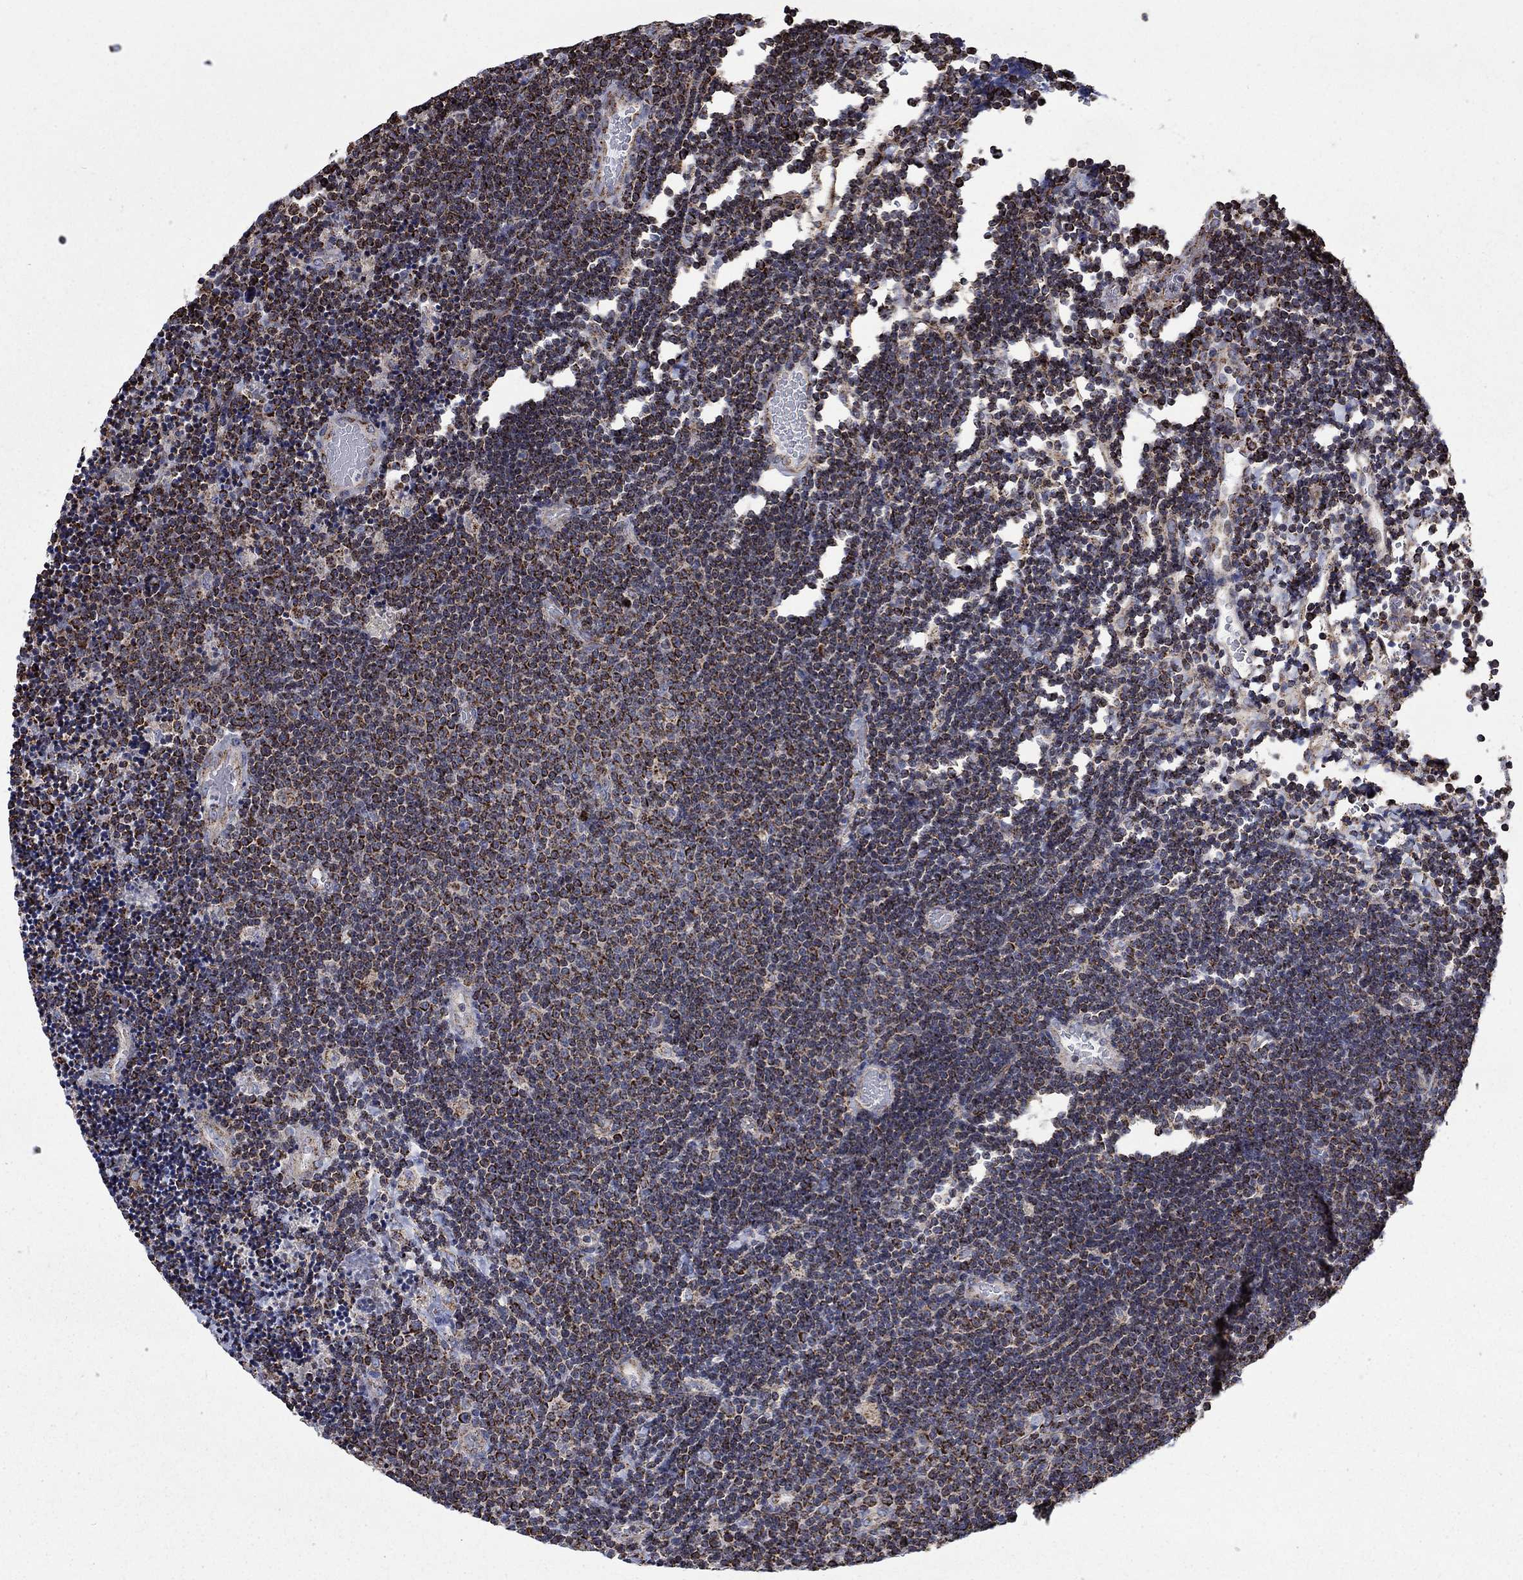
{"staining": {"intensity": "strong", "quantity": ">75%", "location": "cytoplasmic/membranous"}, "tissue": "lymphoma", "cell_type": "Tumor cells", "image_type": "cancer", "snomed": [{"axis": "morphology", "description": "Malignant lymphoma, non-Hodgkin's type, Low grade"}, {"axis": "topography", "description": "Brain"}], "caption": "High-magnification brightfield microscopy of lymphoma stained with DAB (brown) and counterstained with hematoxylin (blue). tumor cells exhibit strong cytoplasmic/membranous staining is appreciated in approximately>75% of cells. Ihc stains the protein in brown and the nuclei are stained blue.", "gene": "MOAP1", "patient": {"sex": "female", "age": 66}}